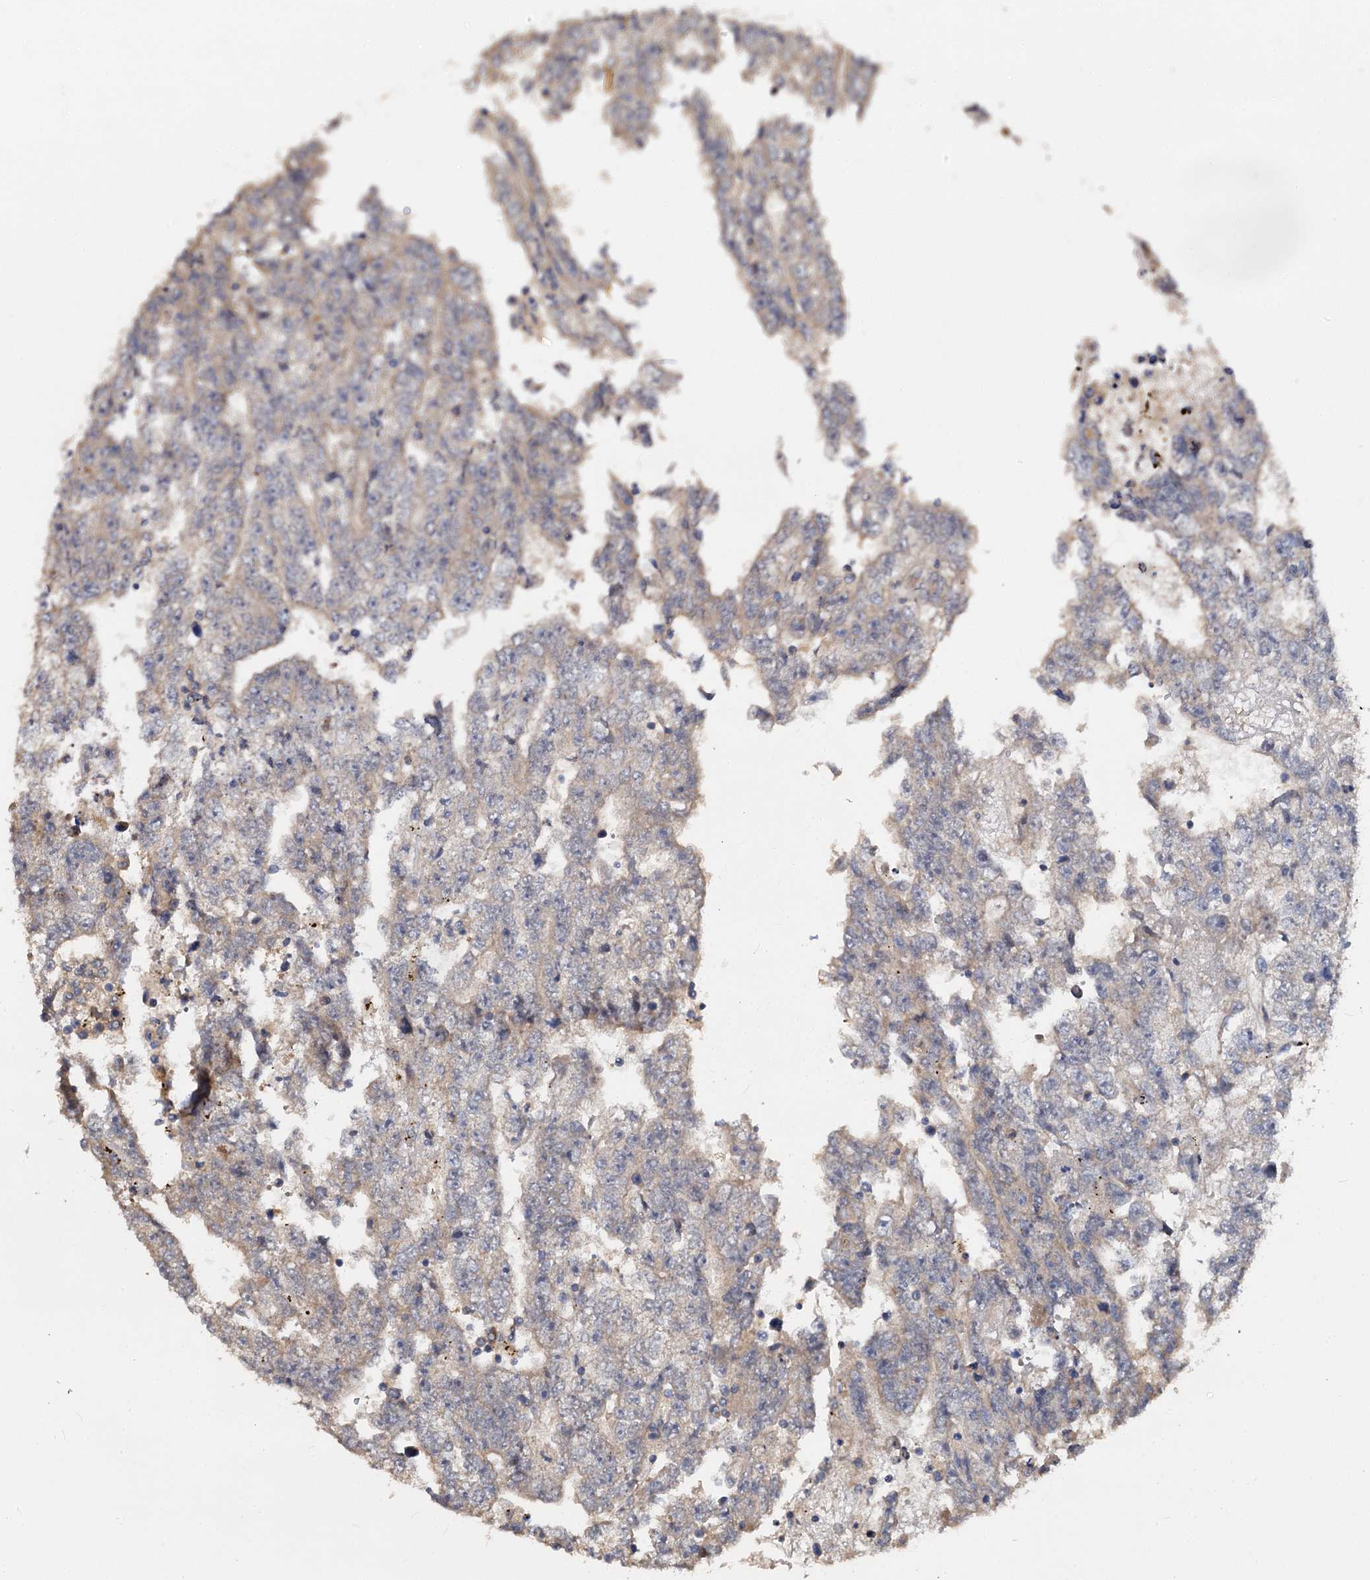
{"staining": {"intensity": "weak", "quantity": "25%-75%", "location": "cytoplasmic/membranous"}, "tissue": "testis cancer", "cell_type": "Tumor cells", "image_type": "cancer", "snomed": [{"axis": "morphology", "description": "Carcinoma, Embryonal, NOS"}, {"axis": "topography", "description": "Testis"}], "caption": "Protein staining demonstrates weak cytoplasmic/membranous staining in about 25%-75% of tumor cells in testis embryonal carcinoma.", "gene": "CCDC184", "patient": {"sex": "male", "age": 25}}